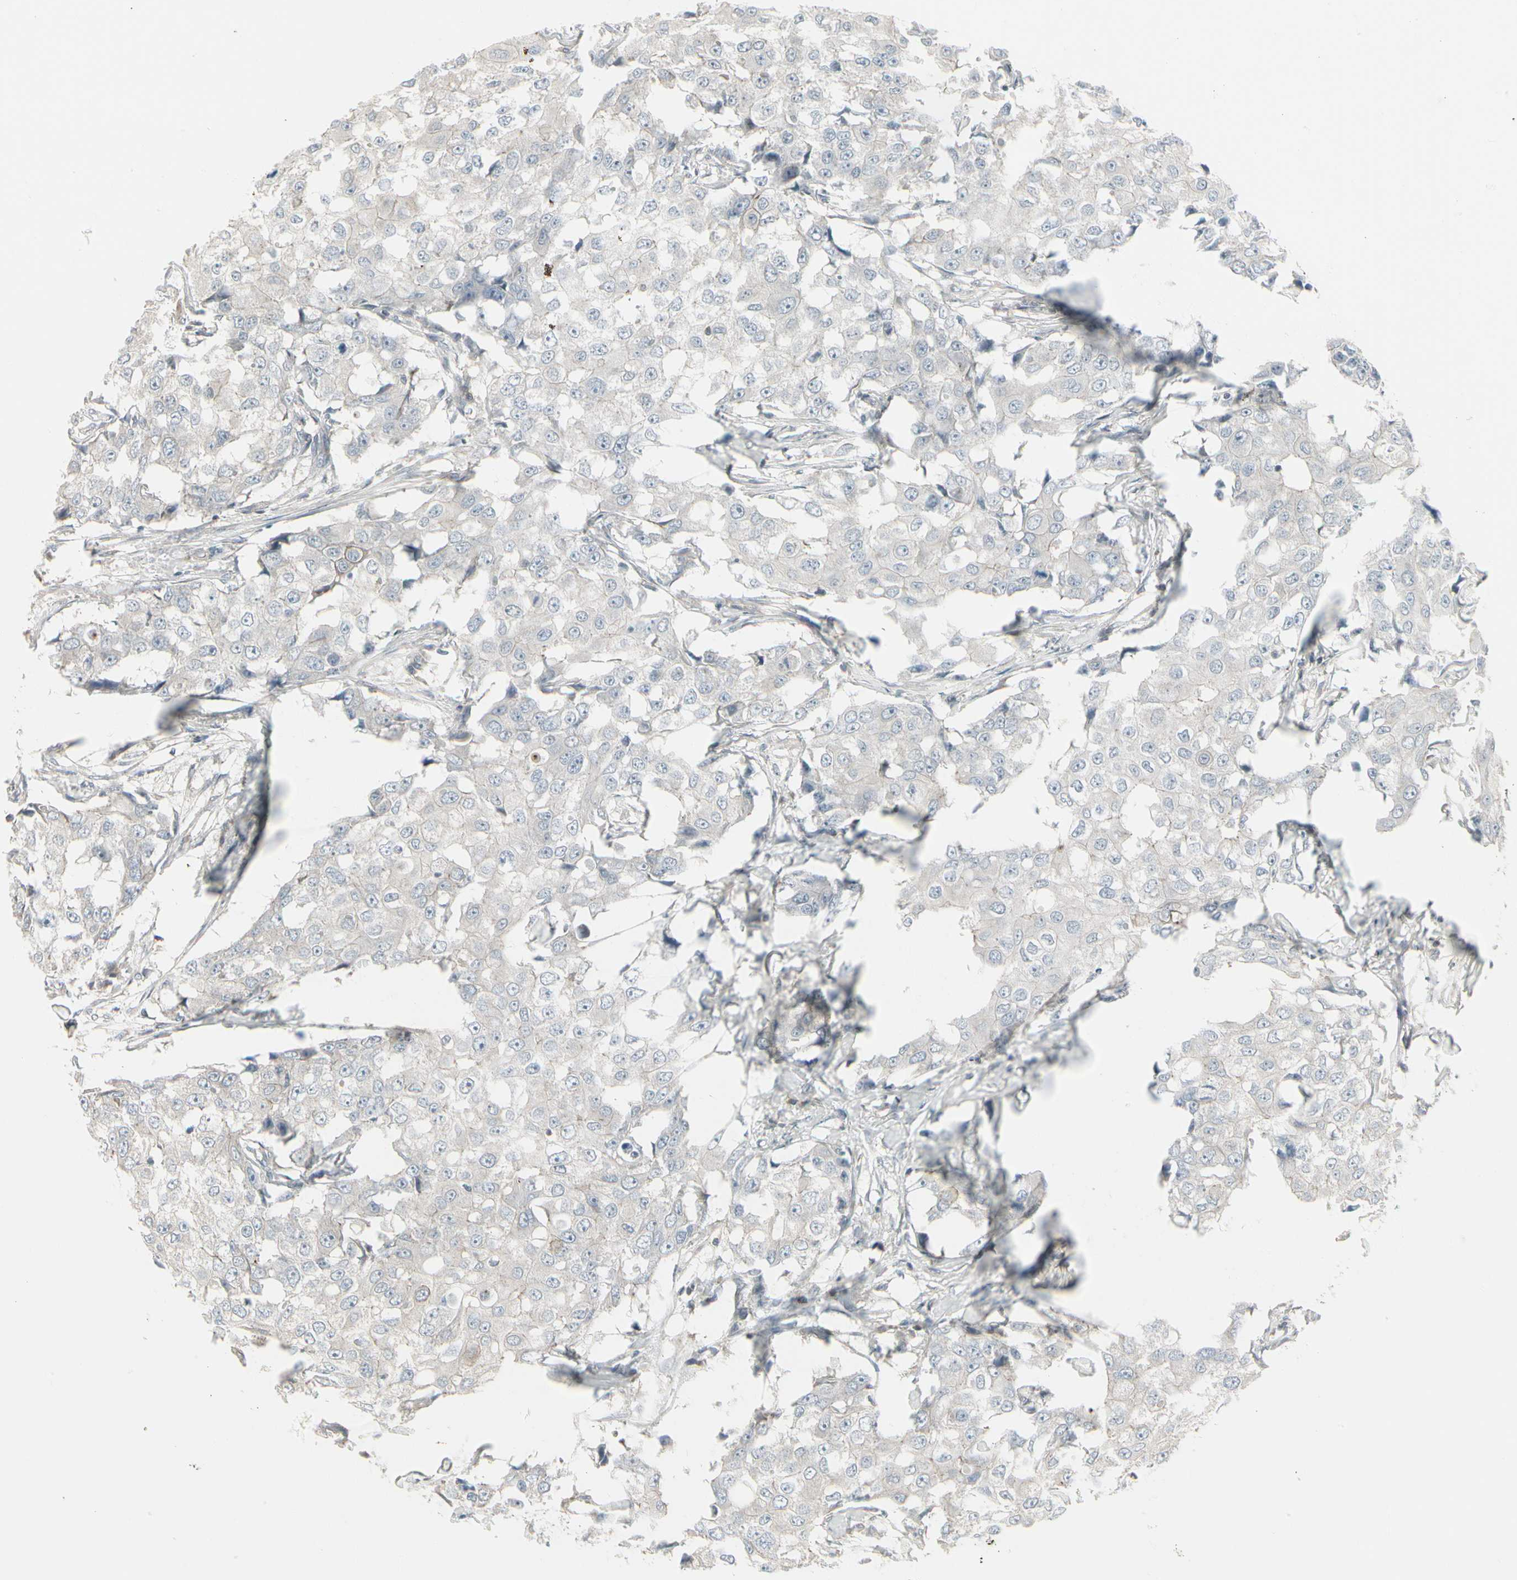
{"staining": {"intensity": "negative", "quantity": "none", "location": "none"}, "tissue": "breast cancer", "cell_type": "Tumor cells", "image_type": "cancer", "snomed": [{"axis": "morphology", "description": "Duct carcinoma"}, {"axis": "topography", "description": "Breast"}], "caption": "Immunohistochemistry histopathology image of neoplastic tissue: human breast cancer stained with DAB (3,3'-diaminobenzidine) exhibits no significant protein staining in tumor cells.", "gene": "EPS15", "patient": {"sex": "female", "age": 27}}